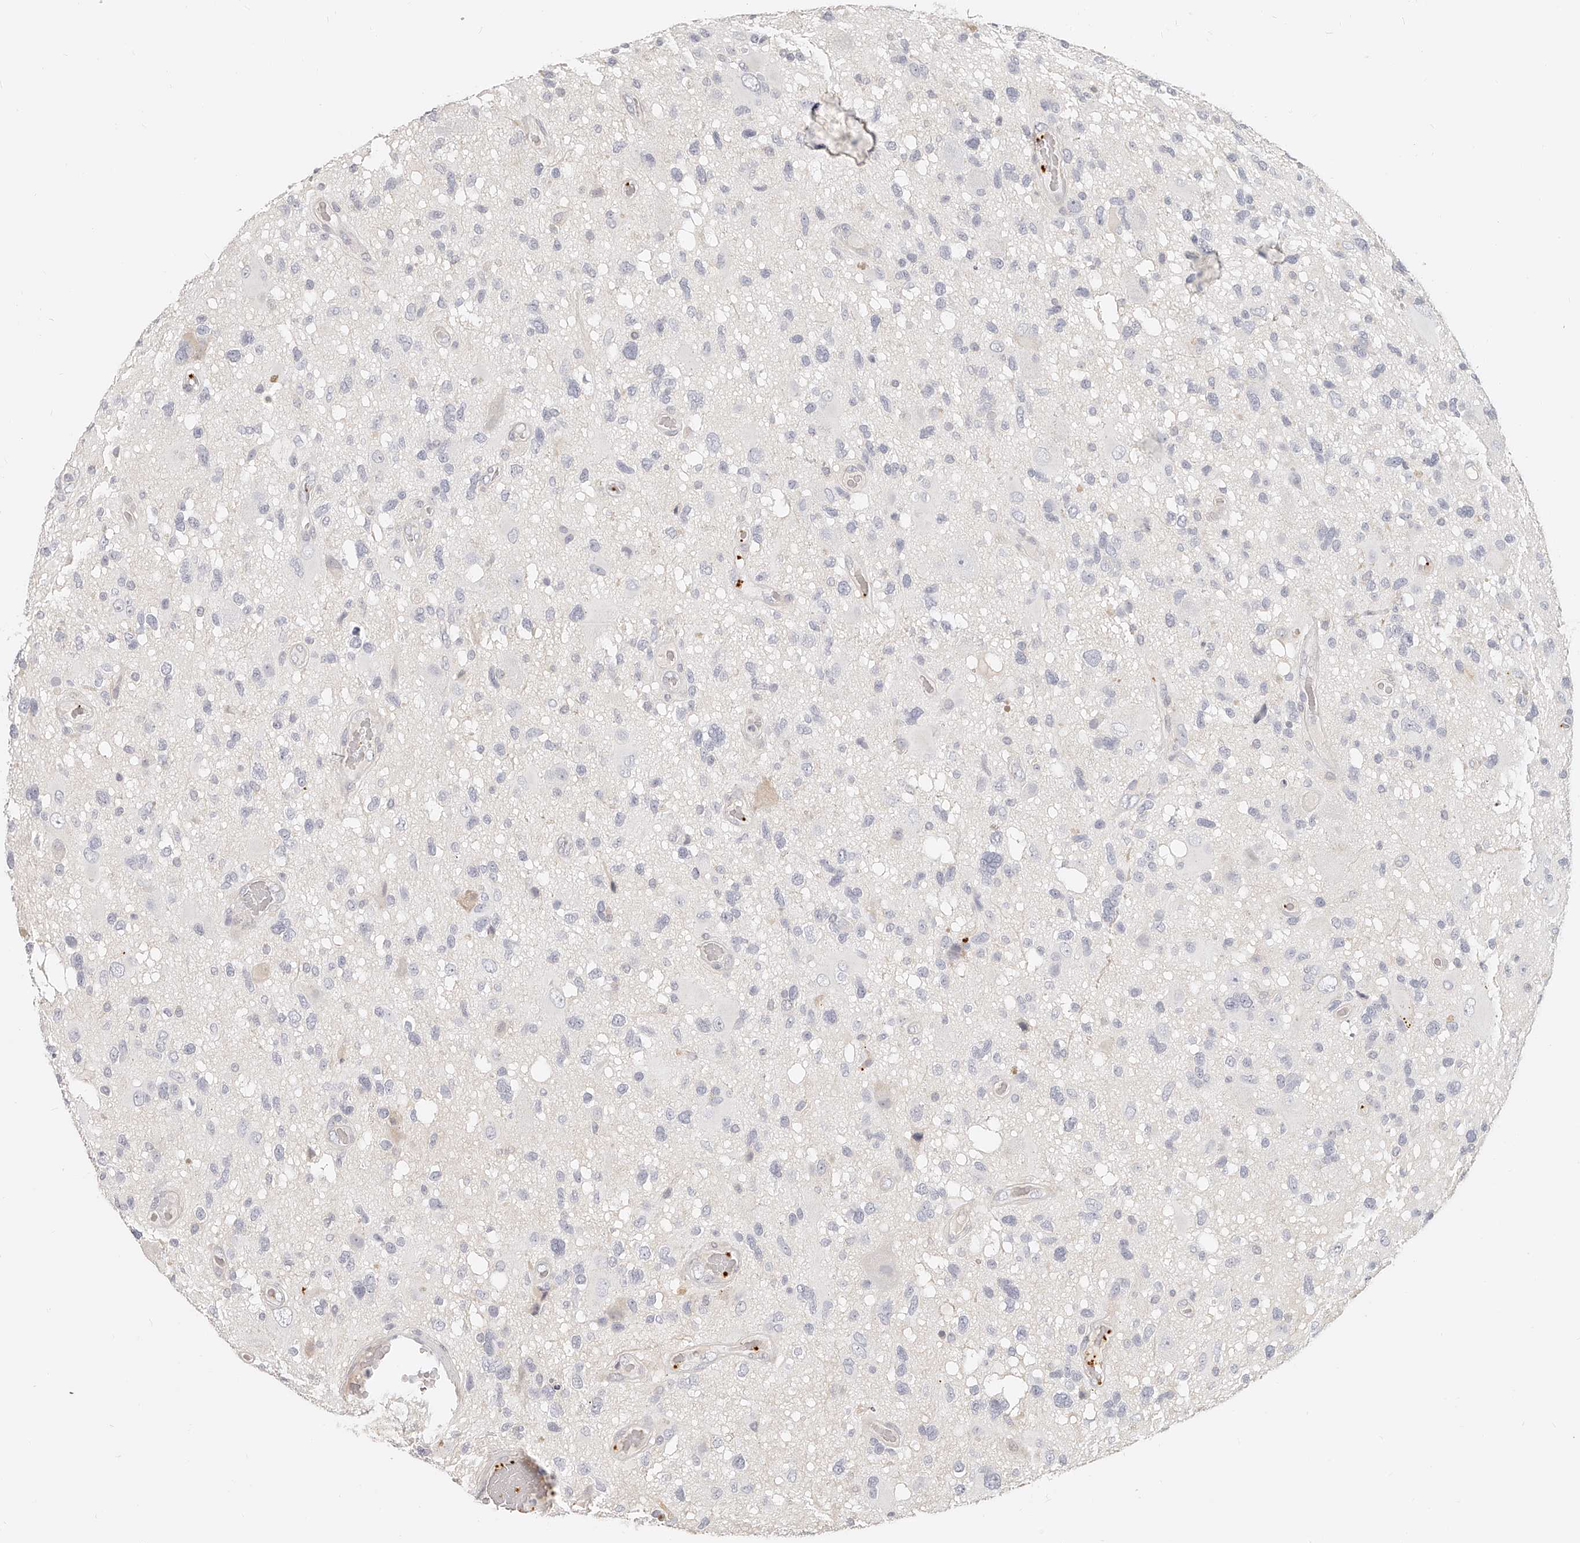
{"staining": {"intensity": "negative", "quantity": "none", "location": "none"}, "tissue": "glioma", "cell_type": "Tumor cells", "image_type": "cancer", "snomed": [{"axis": "morphology", "description": "Glioma, malignant, High grade"}, {"axis": "topography", "description": "Brain"}], "caption": "Tumor cells are negative for protein expression in human glioma.", "gene": "ITGB3", "patient": {"sex": "male", "age": 33}}